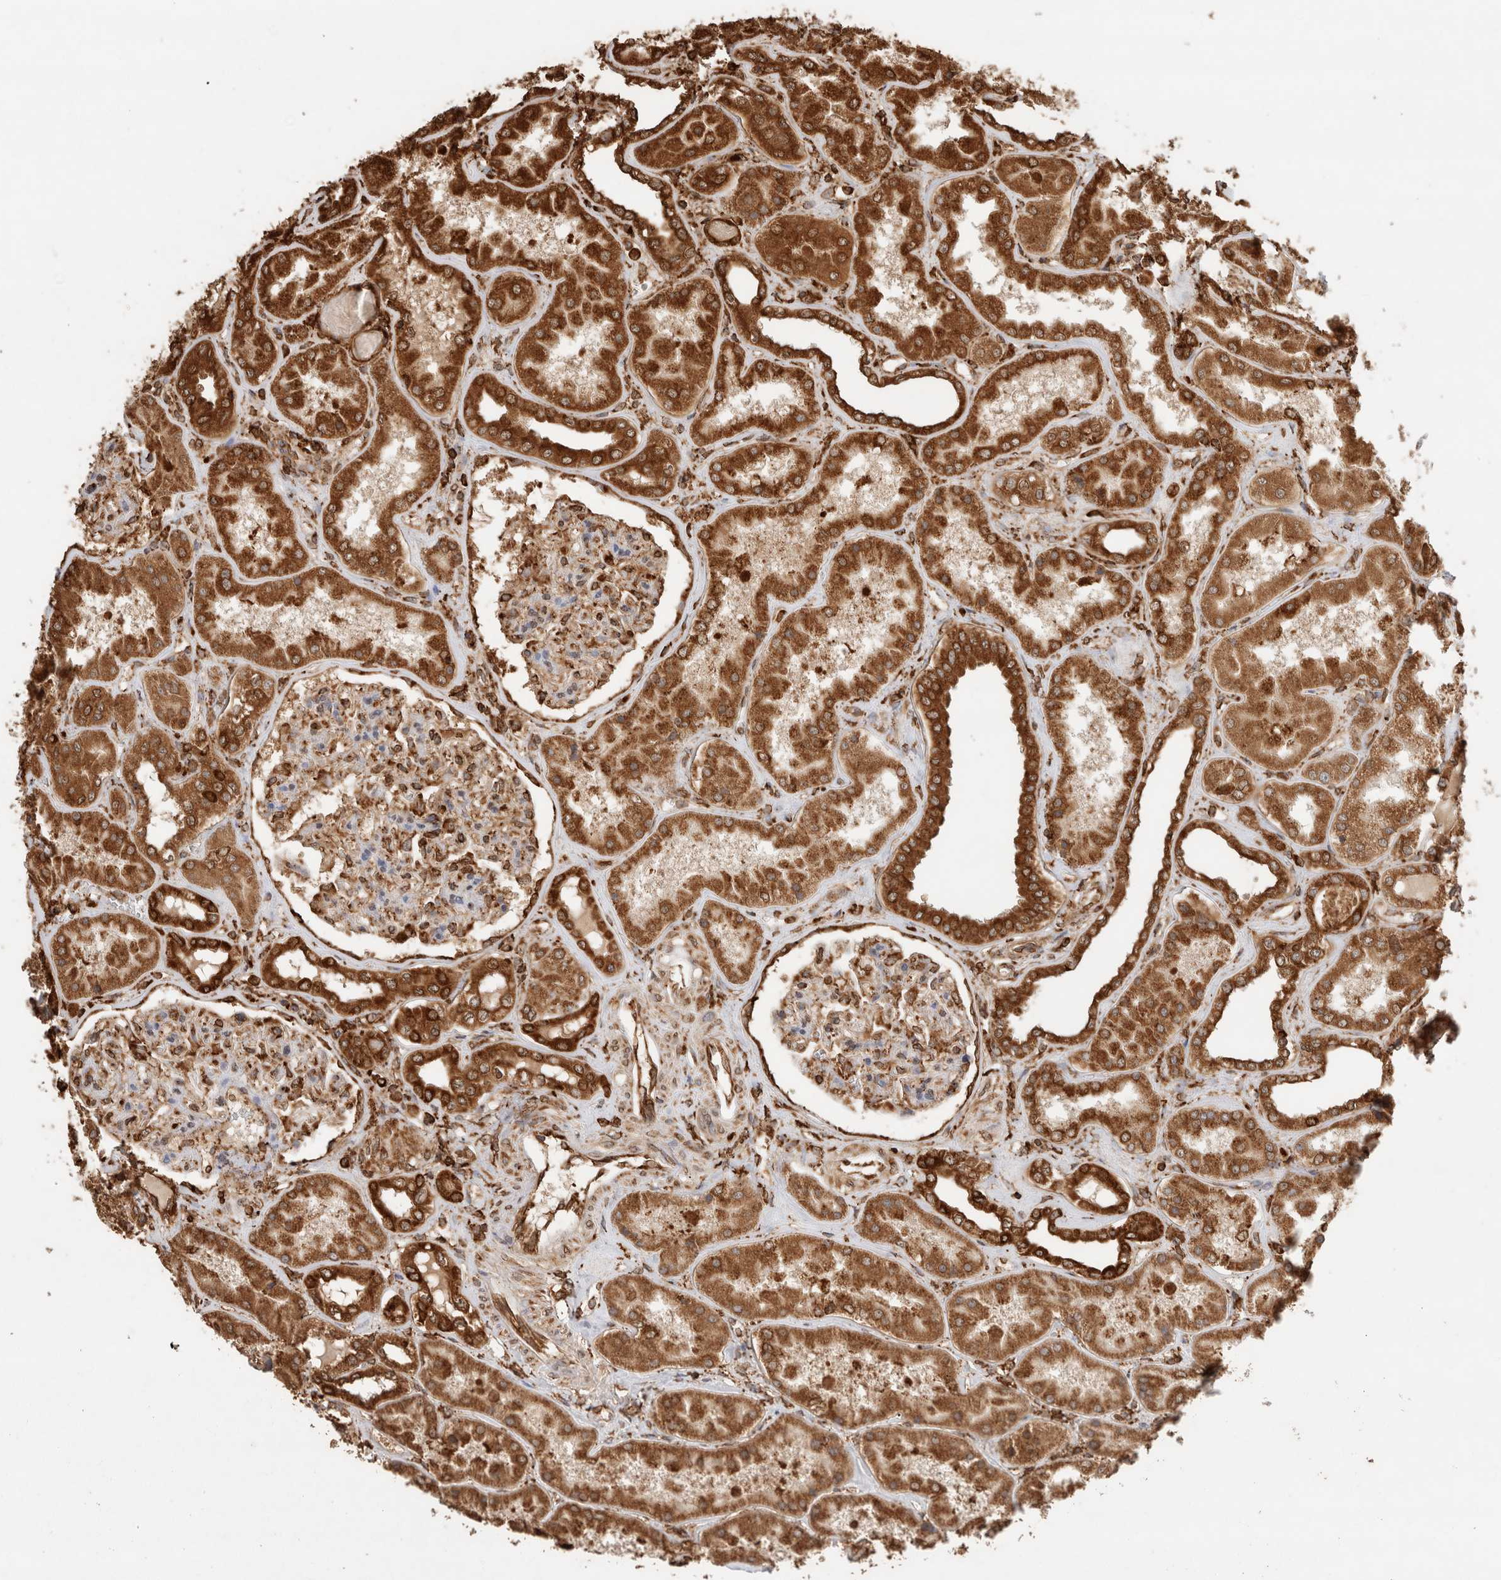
{"staining": {"intensity": "moderate", "quantity": "25%-75%", "location": "cytoplasmic/membranous"}, "tissue": "kidney", "cell_type": "Cells in glomeruli", "image_type": "normal", "snomed": [{"axis": "morphology", "description": "Normal tissue, NOS"}, {"axis": "topography", "description": "Kidney"}], "caption": "Cells in glomeruli show medium levels of moderate cytoplasmic/membranous staining in approximately 25%-75% of cells in normal human kidney.", "gene": "ERAP1", "patient": {"sex": "female", "age": 56}}